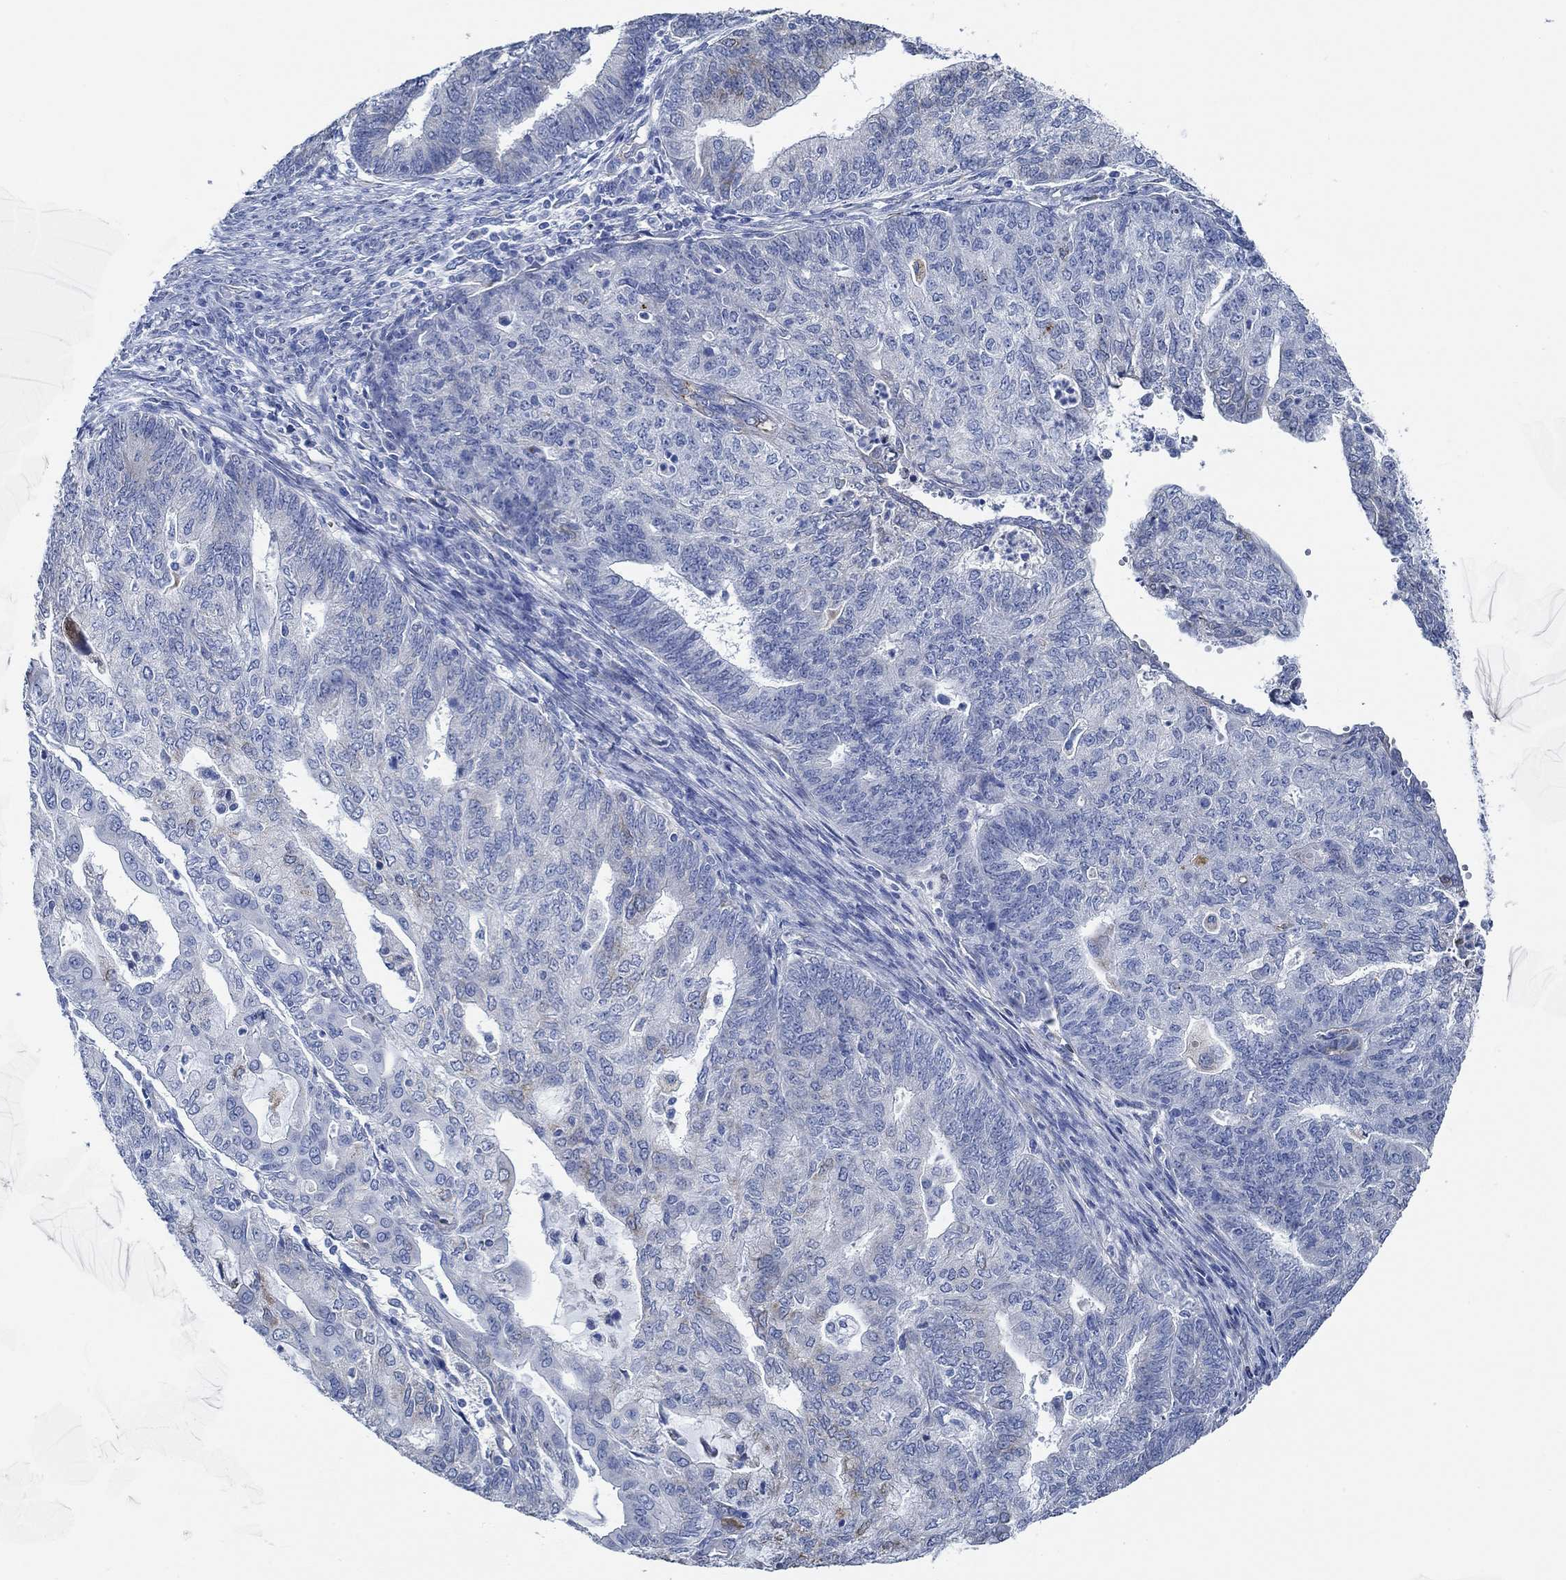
{"staining": {"intensity": "strong", "quantity": "<25%", "location": "cytoplasmic/membranous"}, "tissue": "endometrial cancer", "cell_type": "Tumor cells", "image_type": "cancer", "snomed": [{"axis": "morphology", "description": "Adenocarcinoma, NOS"}, {"axis": "topography", "description": "Endometrium"}], "caption": "Immunohistochemistry (IHC) photomicrograph of neoplastic tissue: human endometrial cancer stained using immunohistochemistry (IHC) shows medium levels of strong protein expression localized specifically in the cytoplasmic/membranous of tumor cells, appearing as a cytoplasmic/membranous brown color.", "gene": "HECW2", "patient": {"sex": "female", "age": 82}}